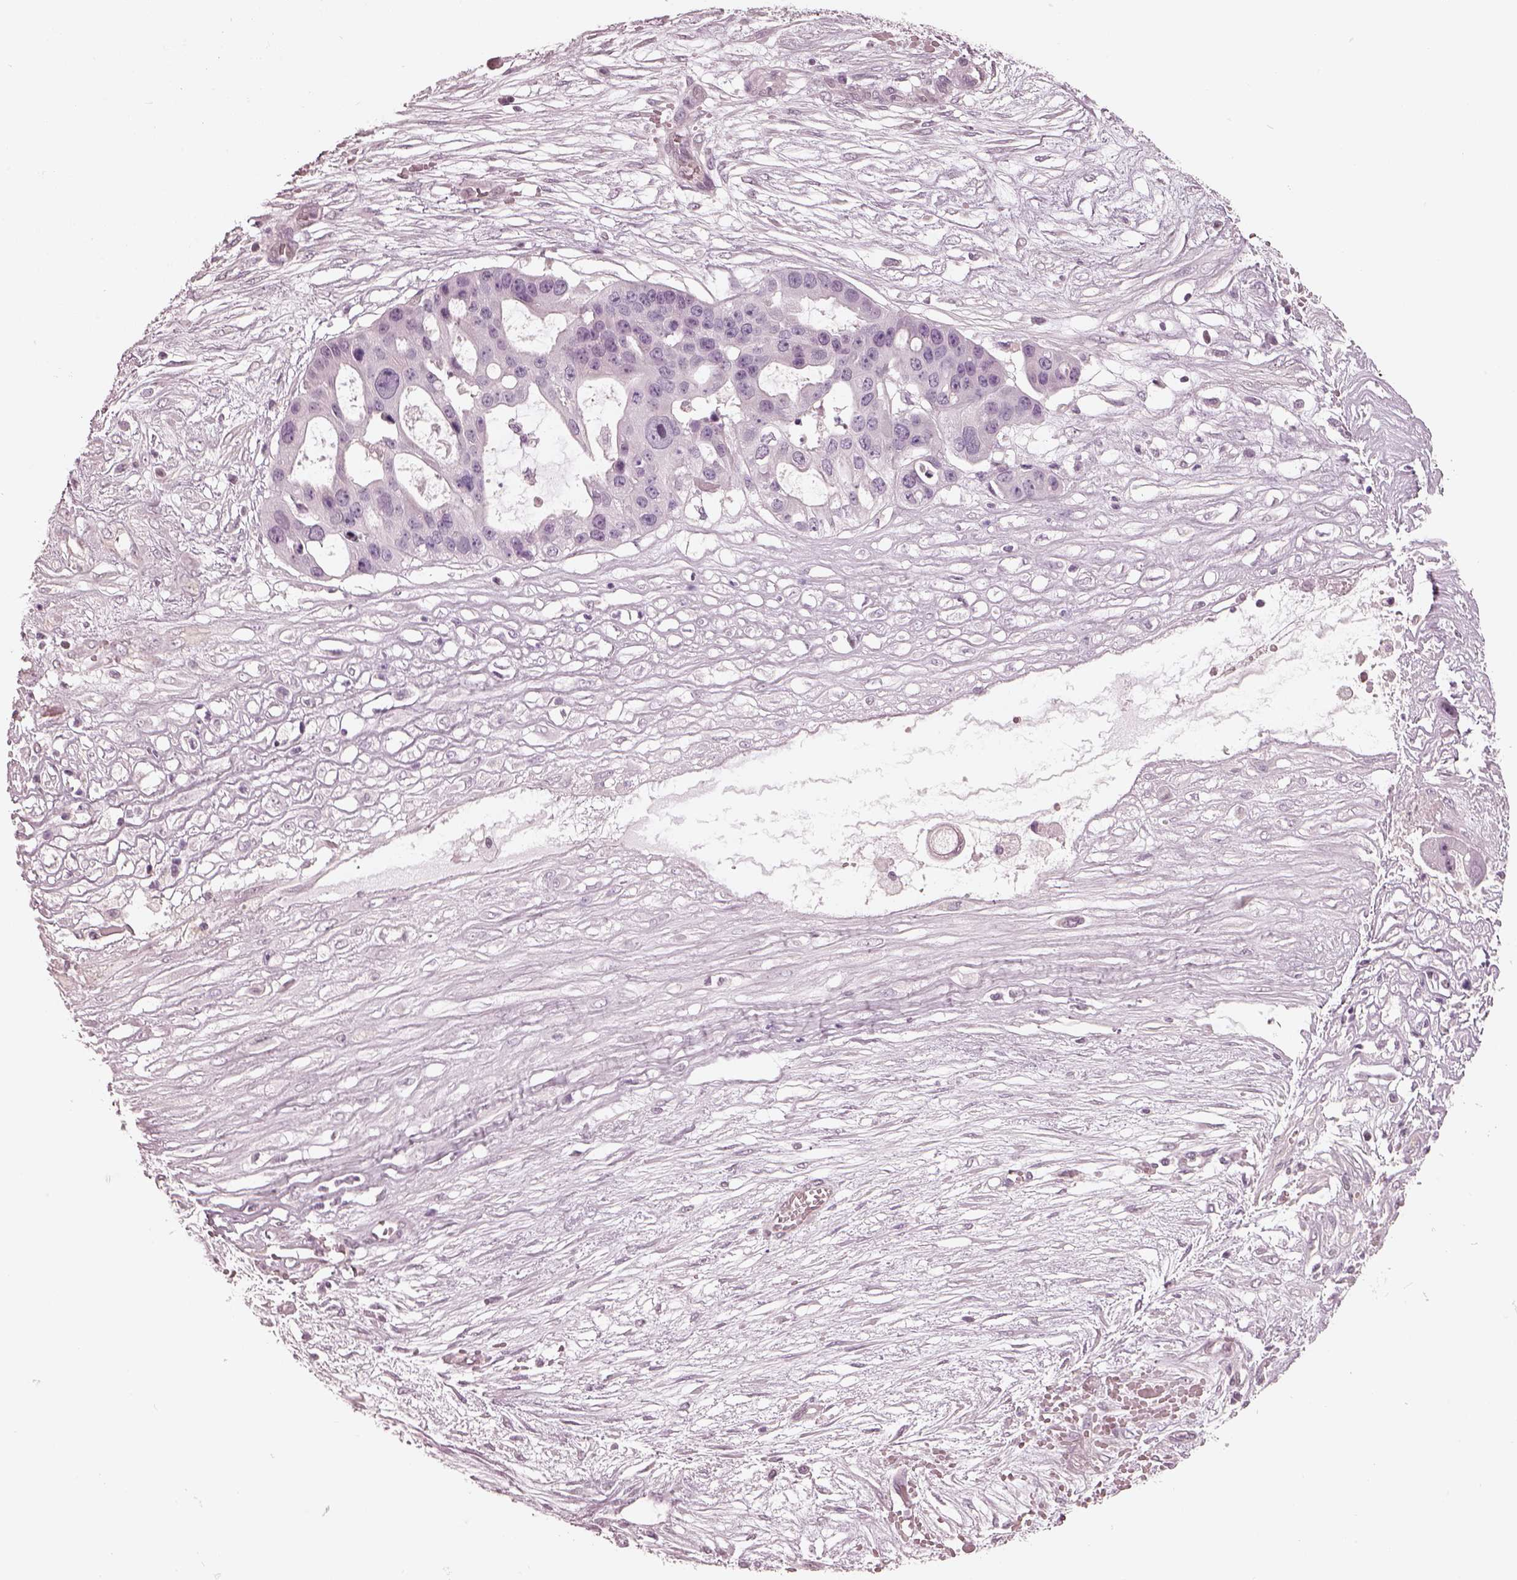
{"staining": {"intensity": "negative", "quantity": "none", "location": "none"}, "tissue": "ovarian cancer", "cell_type": "Tumor cells", "image_type": "cancer", "snomed": [{"axis": "morphology", "description": "Cystadenocarcinoma, serous, NOS"}, {"axis": "topography", "description": "Ovary"}], "caption": "High magnification brightfield microscopy of ovarian cancer (serous cystadenocarcinoma) stained with DAB (3,3'-diaminobenzidine) (brown) and counterstained with hematoxylin (blue): tumor cells show no significant staining. (Brightfield microscopy of DAB IHC at high magnification).", "gene": "EGR4", "patient": {"sex": "female", "age": 56}}